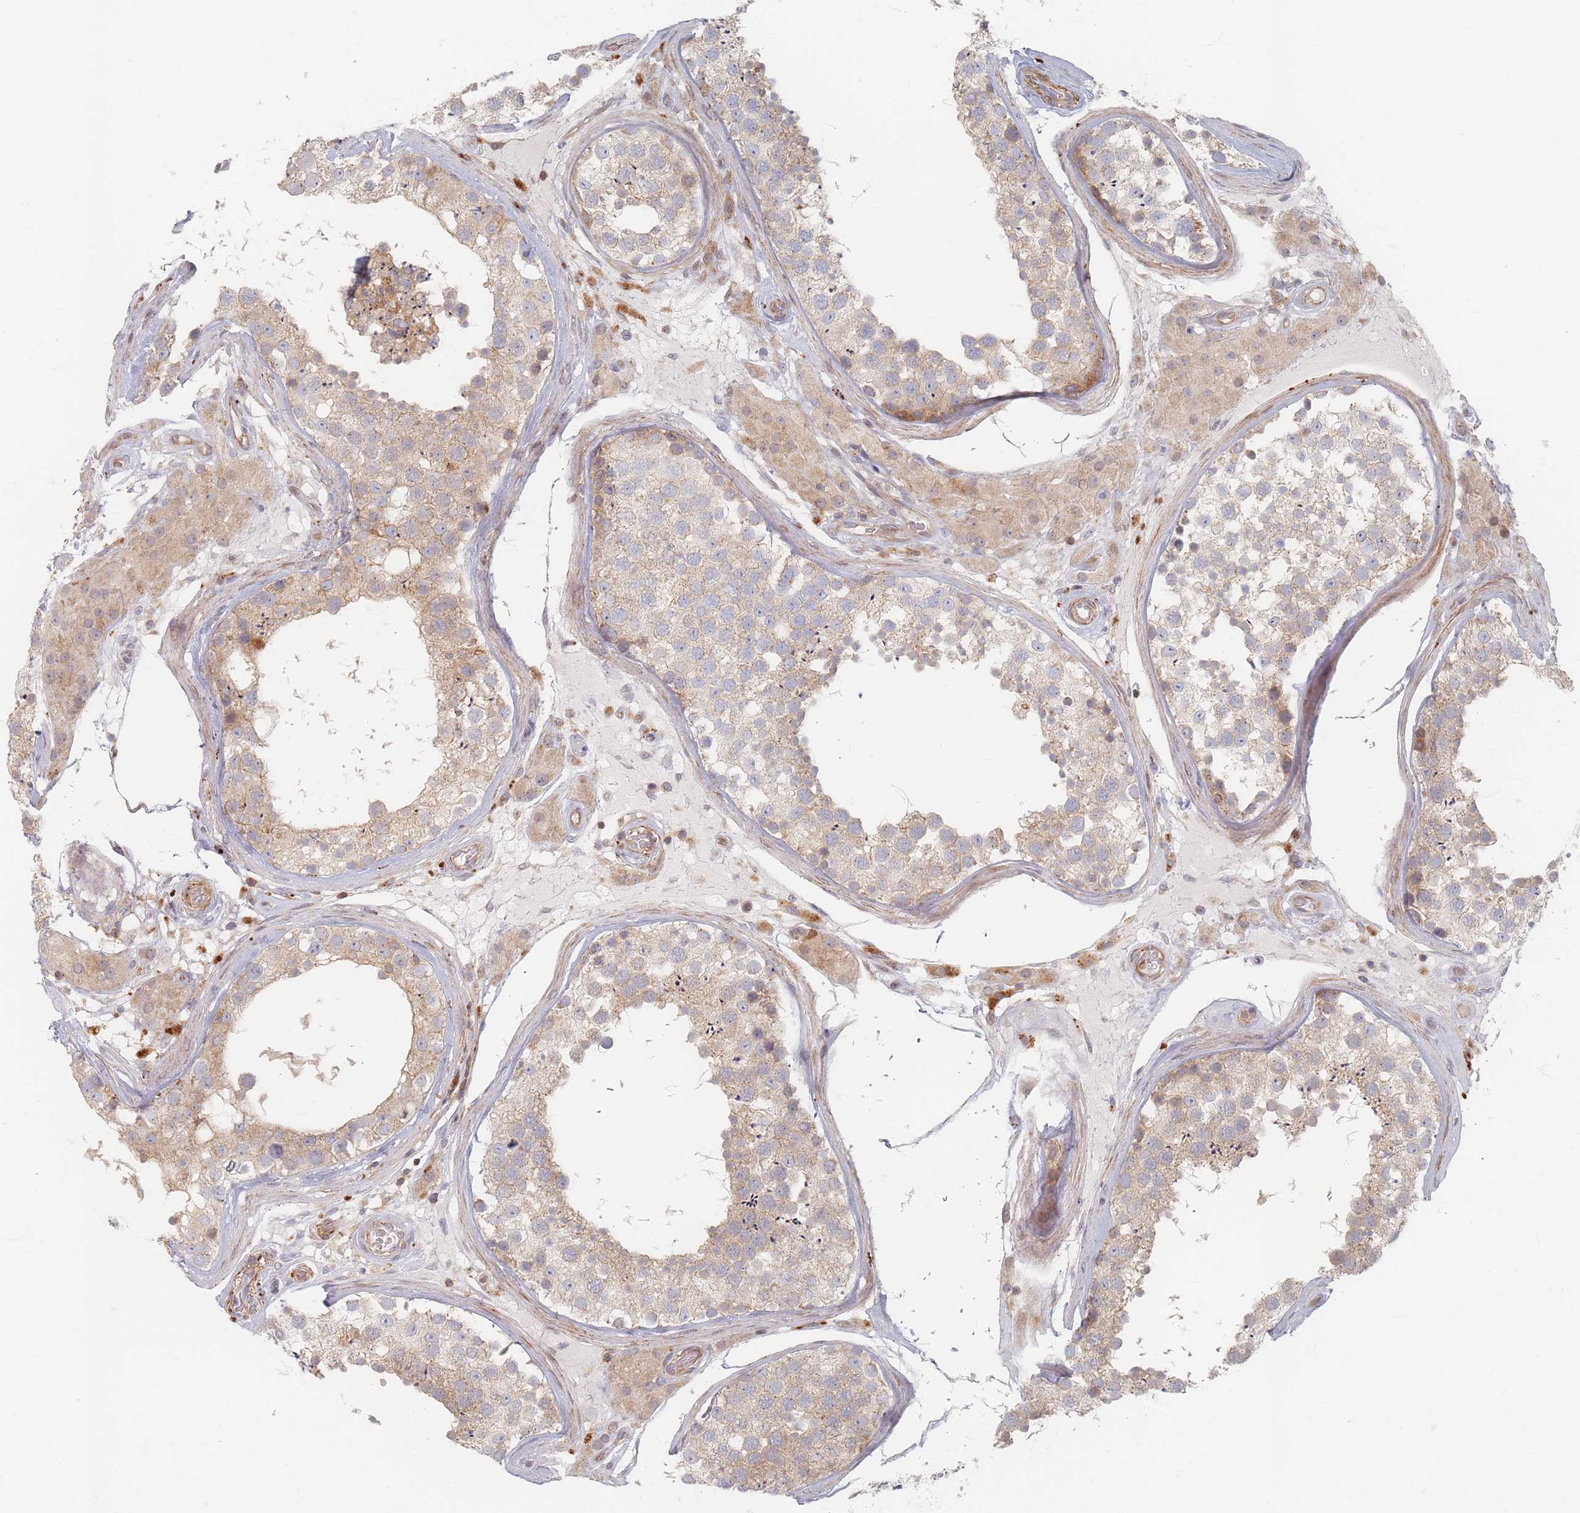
{"staining": {"intensity": "weak", "quantity": "25%-75%", "location": "cytoplasmic/membranous"}, "tissue": "testis", "cell_type": "Cells in seminiferous ducts", "image_type": "normal", "snomed": [{"axis": "morphology", "description": "Normal tissue, NOS"}, {"axis": "topography", "description": "Testis"}], "caption": "Cells in seminiferous ducts show low levels of weak cytoplasmic/membranous positivity in approximately 25%-75% of cells in unremarkable human testis.", "gene": "ZKSCAN7", "patient": {"sex": "male", "age": 46}}